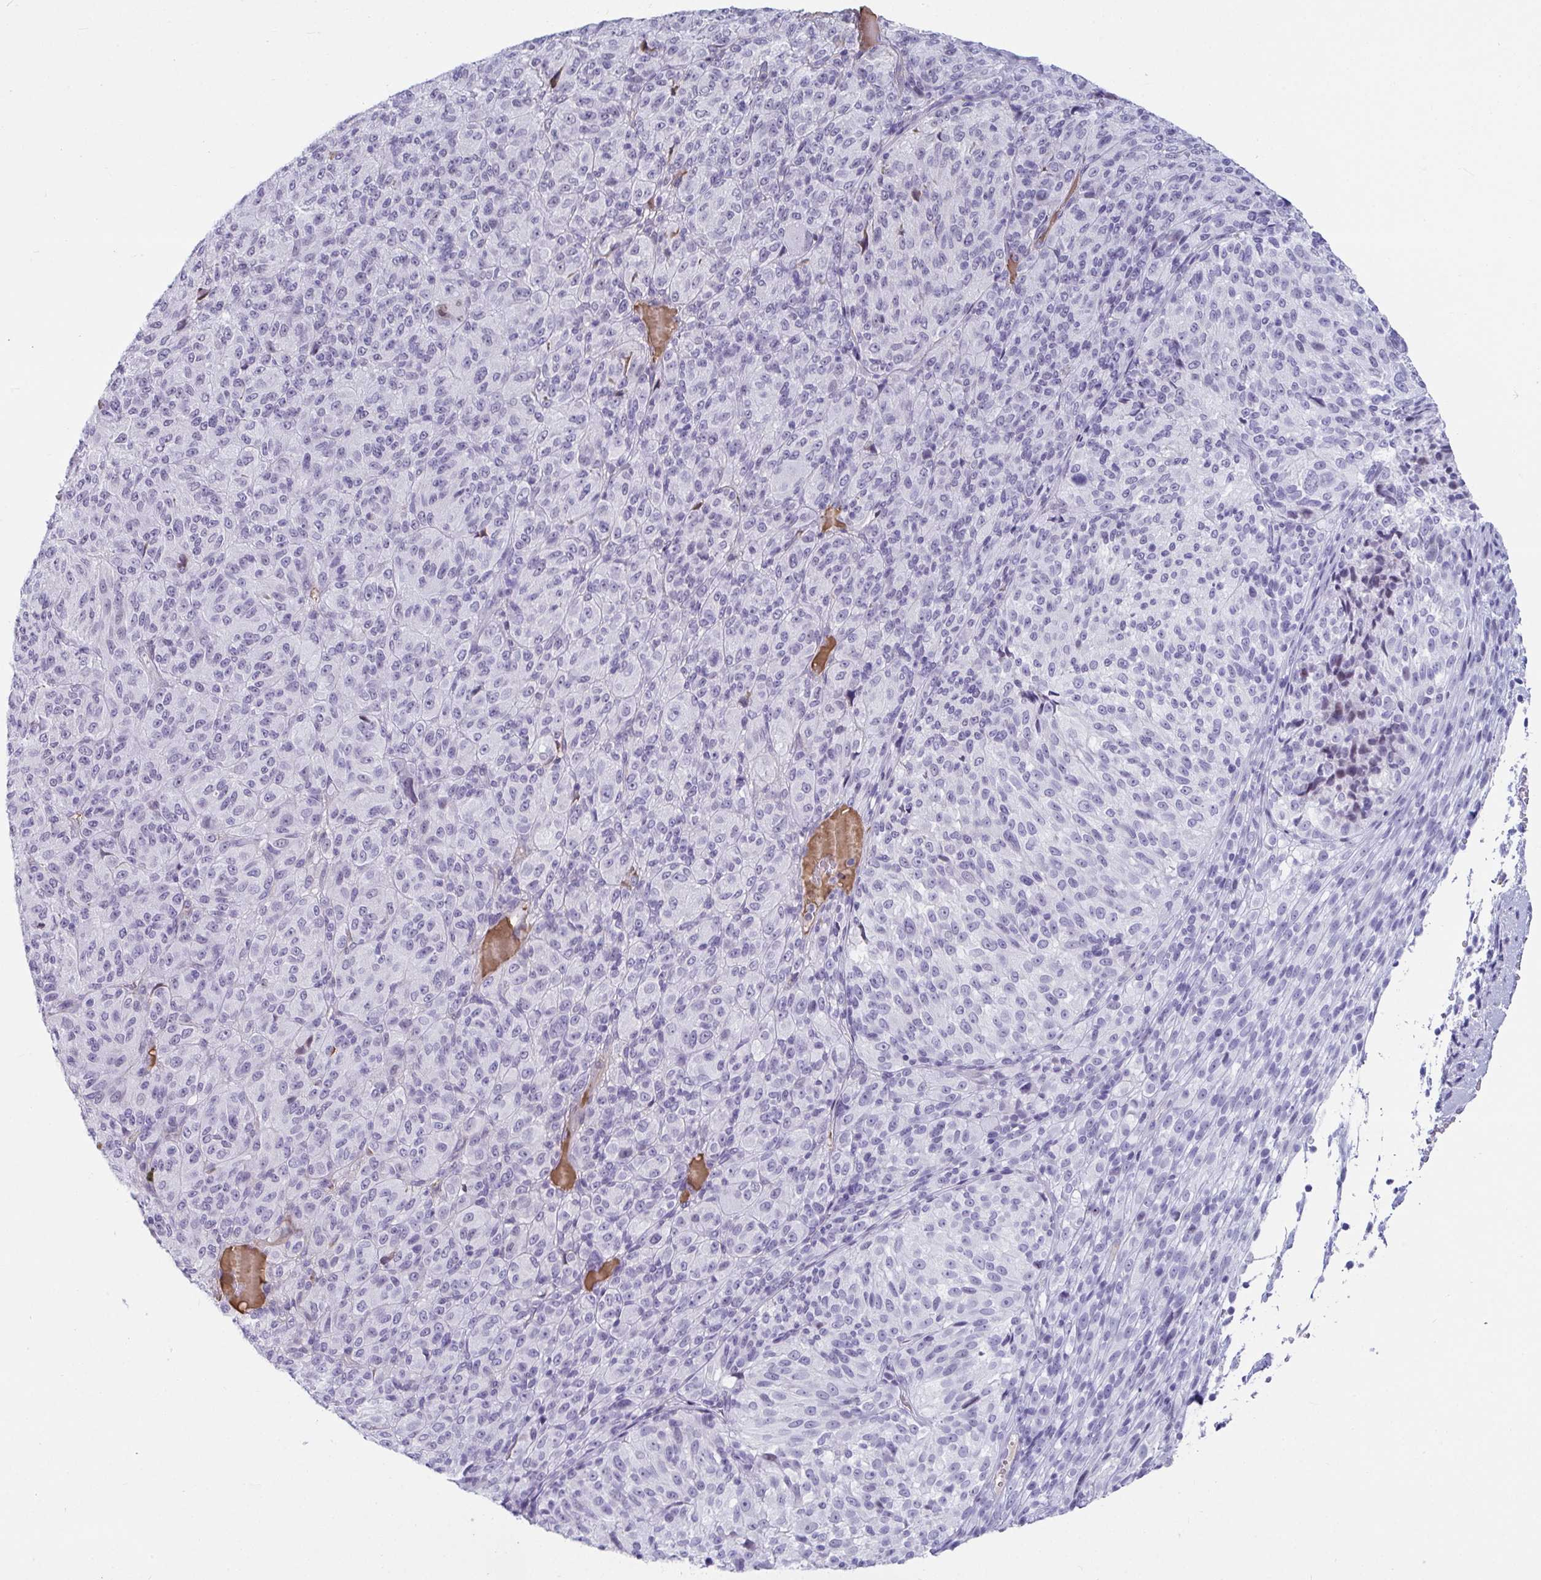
{"staining": {"intensity": "negative", "quantity": "none", "location": "none"}, "tissue": "melanoma", "cell_type": "Tumor cells", "image_type": "cancer", "snomed": [{"axis": "morphology", "description": "Malignant melanoma, Metastatic site"}, {"axis": "topography", "description": "Brain"}], "caption": "This is a histopathology image of immunohistochemistry (IHC) staining of malignant melanoma (metastatic site), which shows no expression in tumor cells.", "gene": "NPY", "patient": {"sex": "female", "age": 56}}